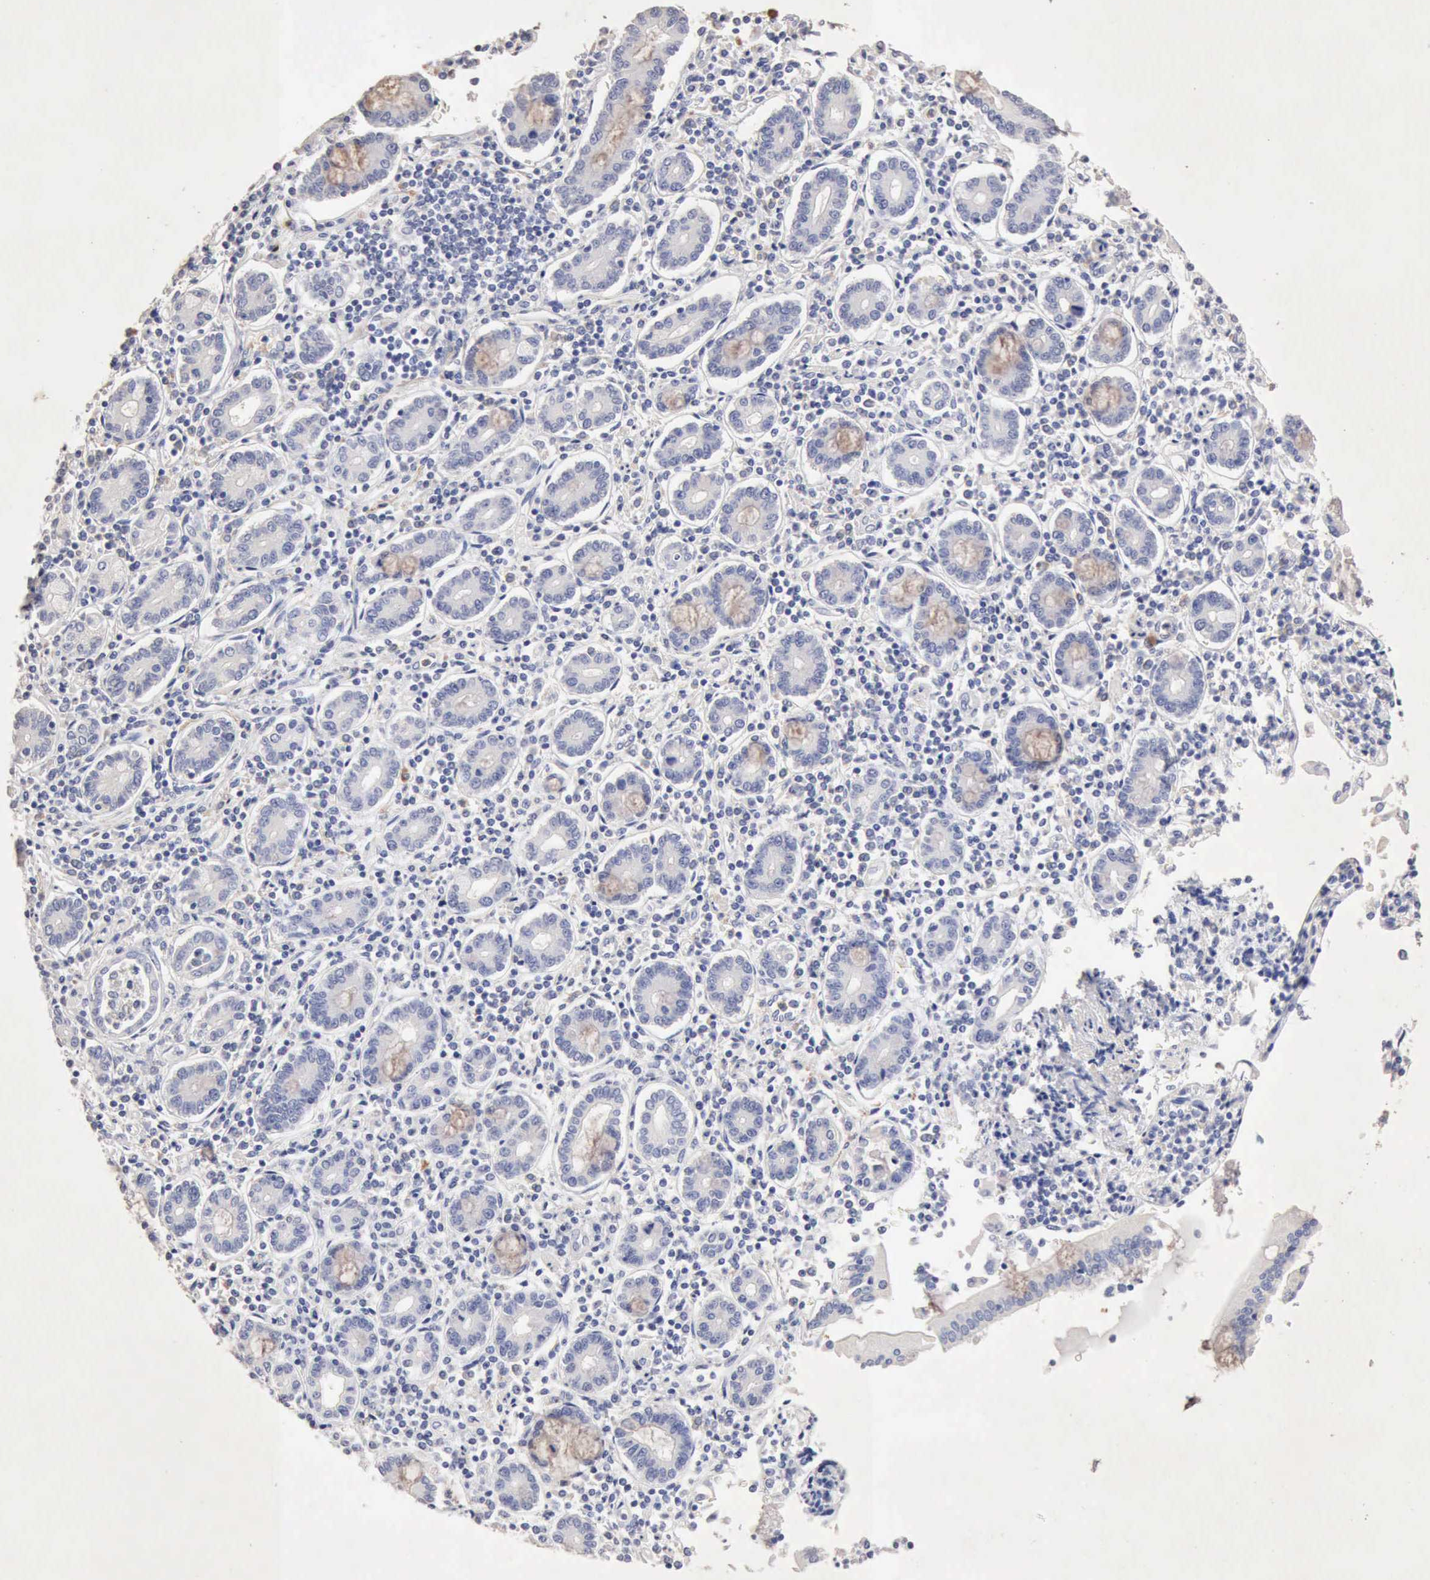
{"staining": {"intensity": "negative", "quantity": "none", "location": "none"}, "tissue": "pancreatic cancer", "cell_type": "Tumor cells", "image_type": "cancer", "snomed": [{"axis": "morphology", "description": "Adenocarcinoma, NOS"}, {"axis": "topography", "description": "Pancreas"}], "caption": "Immunohistochemistry (IHC) of pancreatic adenocarcinoma displays no expression in tumor cells.", "gene": "KRT6B", "patient": {"sex": "female", "age": 57}}